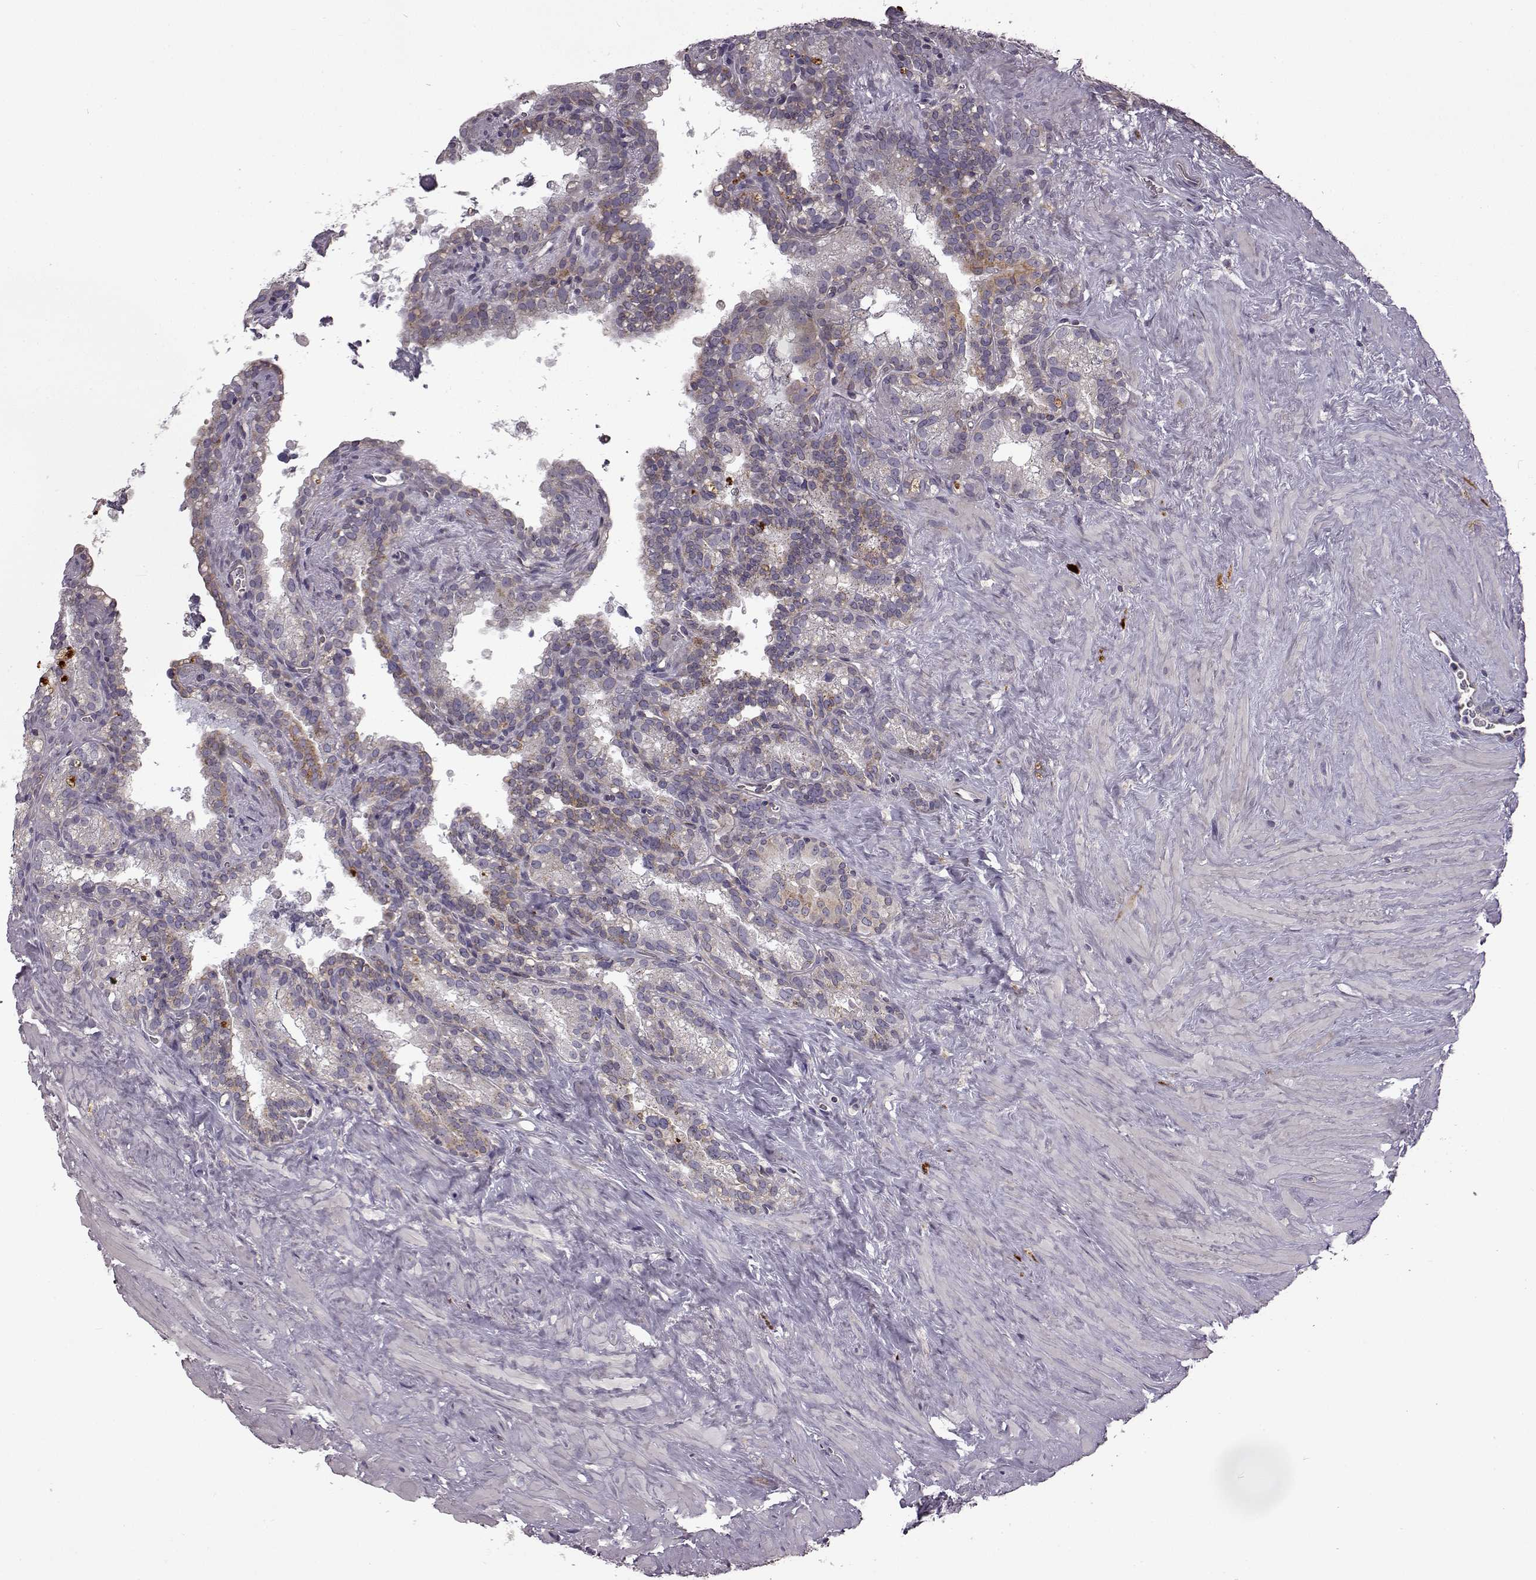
{"staining": {"intensity": "weak", "quantity": "<25%", "location": "cytoplasmic/membranous"}, "tissue": "seminal vesicle", "cell_type": "Glandular cells", "image_type": "normal", "snomed": [{"axis": "morphology", "description": "Normal tissue, NOS"}, {"axis": "topography", "description": "Seminal veicle"}], "caption": "High power microscopy image of an IHC photomicrograph of benign seminal vesicle, revealing no significant staining in glandular cells. The staining was performed using DAB to visualize the protein expression in brown, while the nuclei were stained in blue with hematoxylin (Magnification: 20x).", "gene": "B3GNT6", "patient": {"sex": "male", "age": 71}}